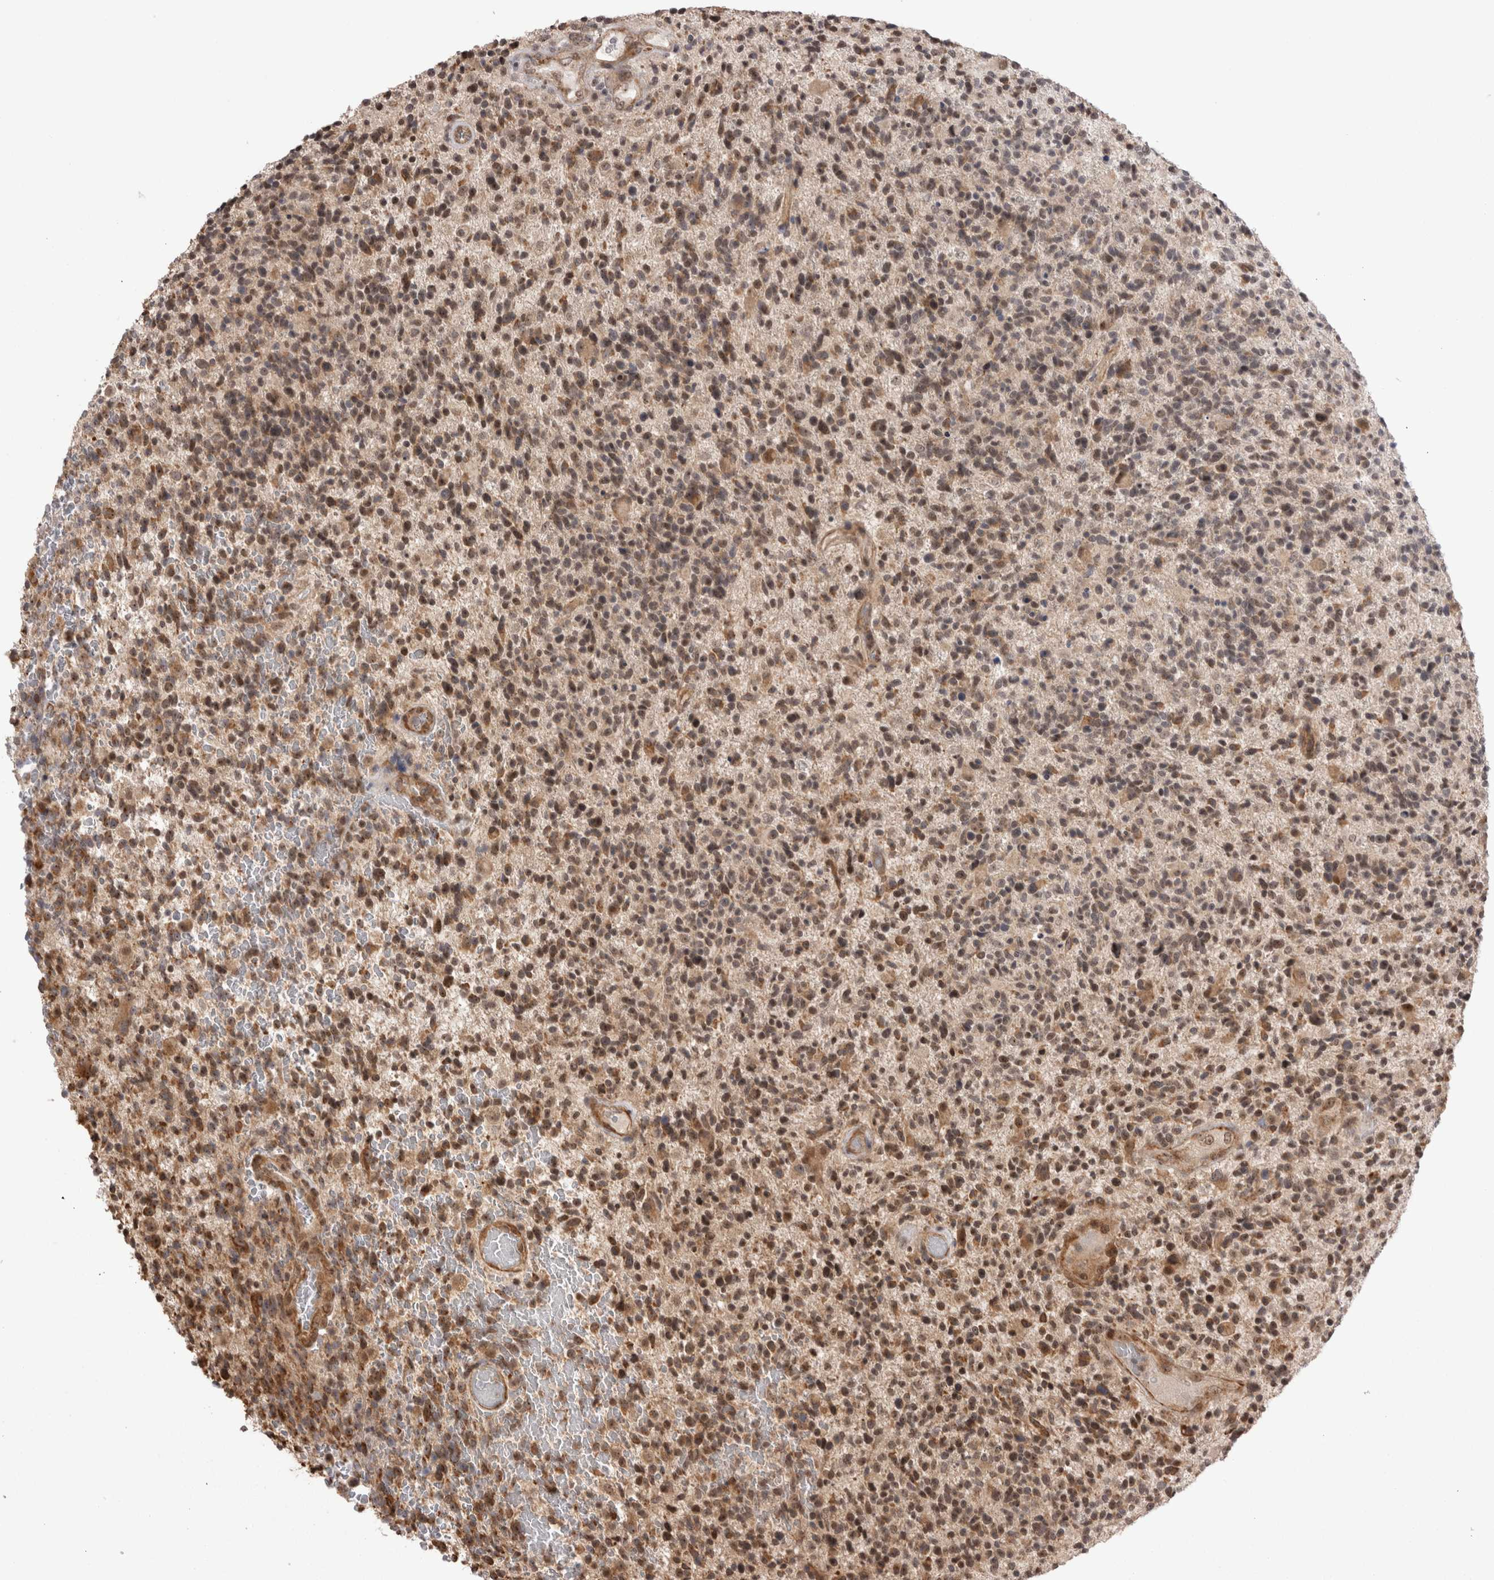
{"staining": {"intensity": "moderate", "quantity": ">75%", "location": "cytoplasmic/membranous,nuclear"}, "tissue": "glioma", "cell_type": "Tumor cells", "image_type": "cancer", "snomed": [{"axis": "morphology", "description": "Glioma, malignant, High grade"}, {"axis": "topography", "description": "Brain"}], "caption": "The image shows staining of glioma, revealing moderate cytoplasmic/membranous and nuclear protein expression (brown color) within tumor cells.", "gene": "EXOSC4", "patient": {"sex": "male", "age": 72}}